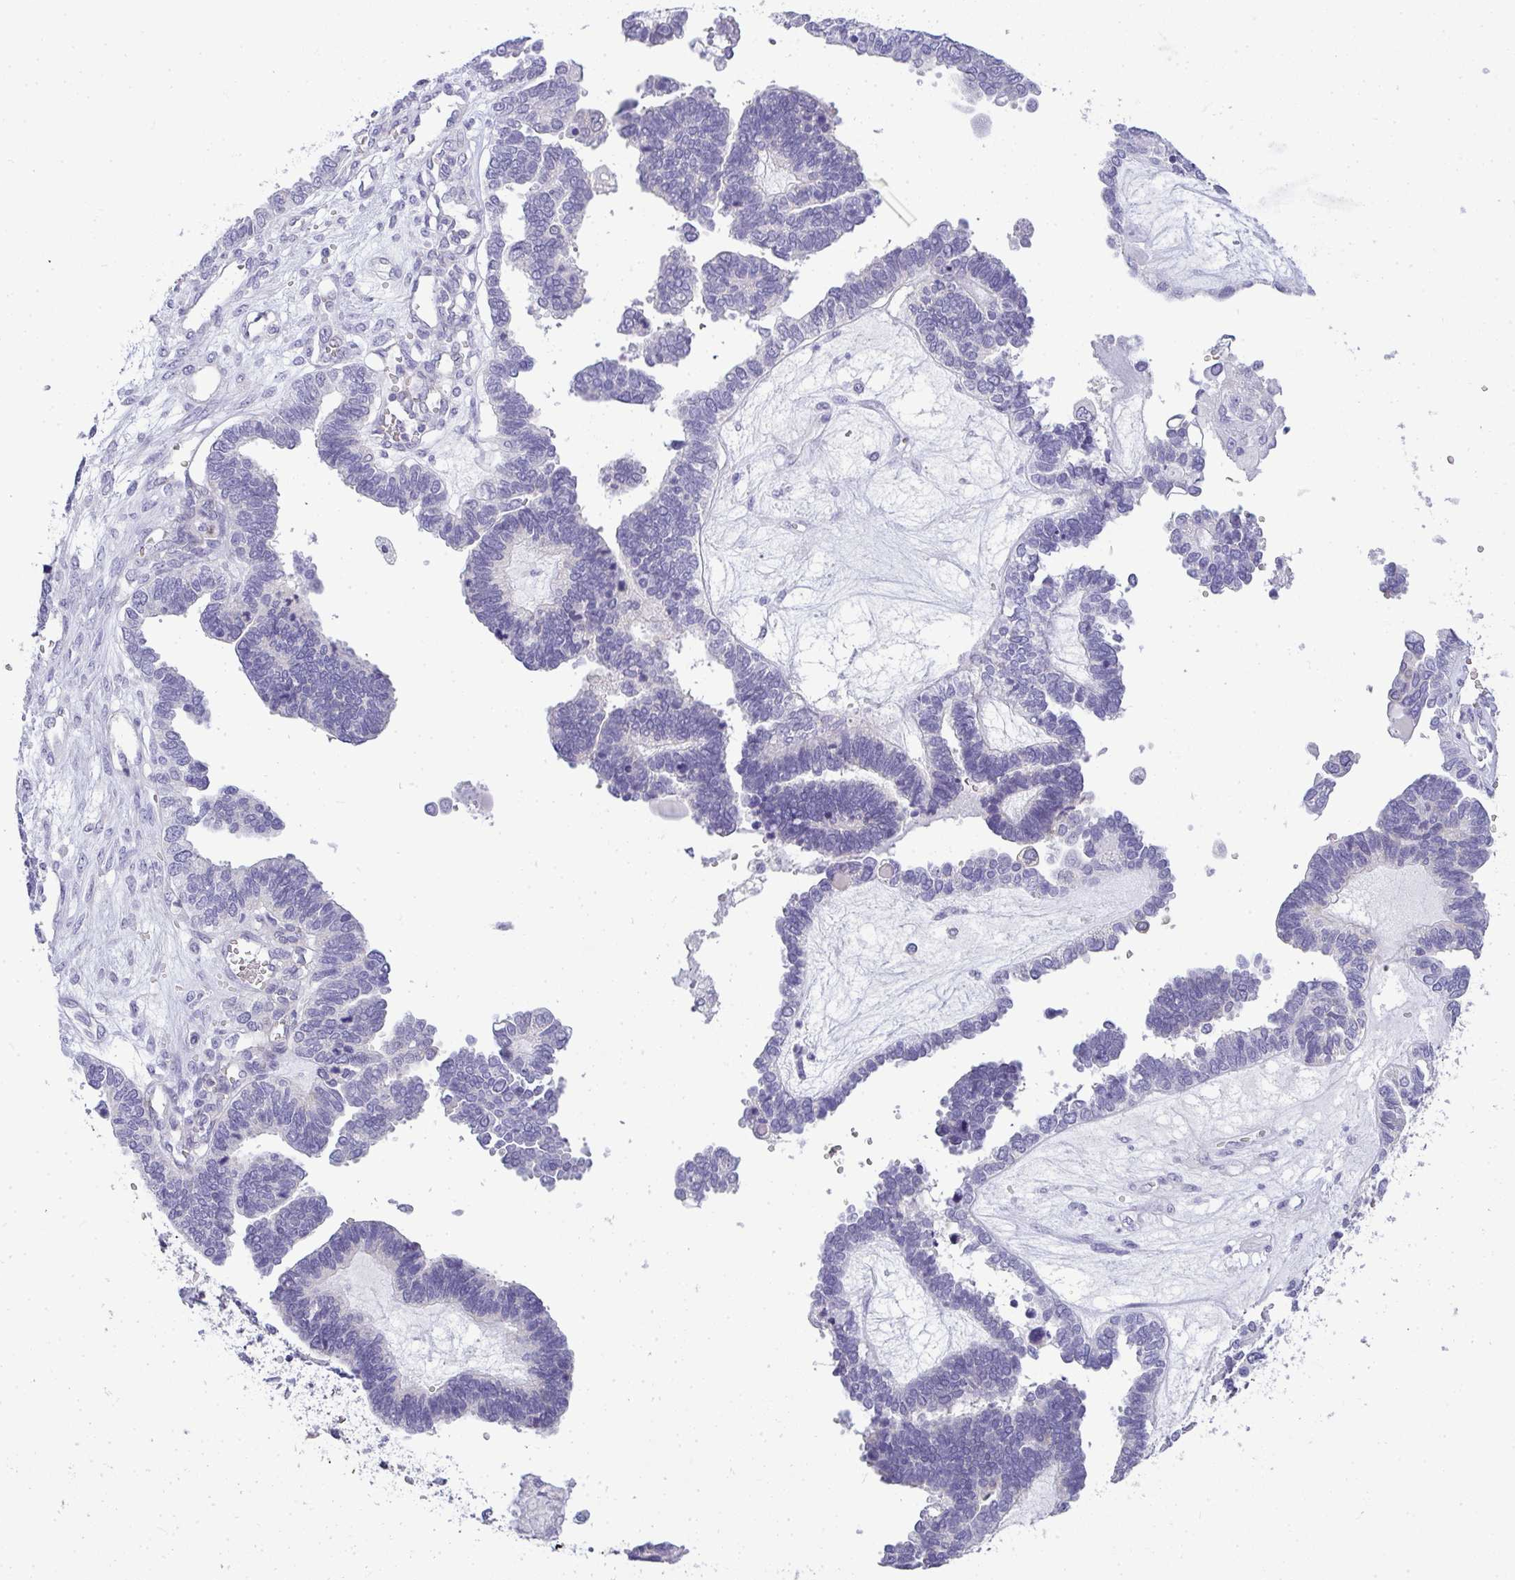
{"staining": {"intensity": "negative", "quantity": "none", "location": "none"}, "tissue": "ovarian cancer", "cell_type": "Tumor cells", "image_type": "cancer", "snomed": [{"axis": "morphology", "description": "Cystadenocarcinoma, serous, NOS"}, {"axis": "topography", "description": "Ovary"}], "caption": "Micrograph shows no protein staining in tumor cells of ovarian cancer (serous cystadenocarcinoma) tissue.", "gene": "LIPE", "patient": {"sex": "female", "age": 51}}